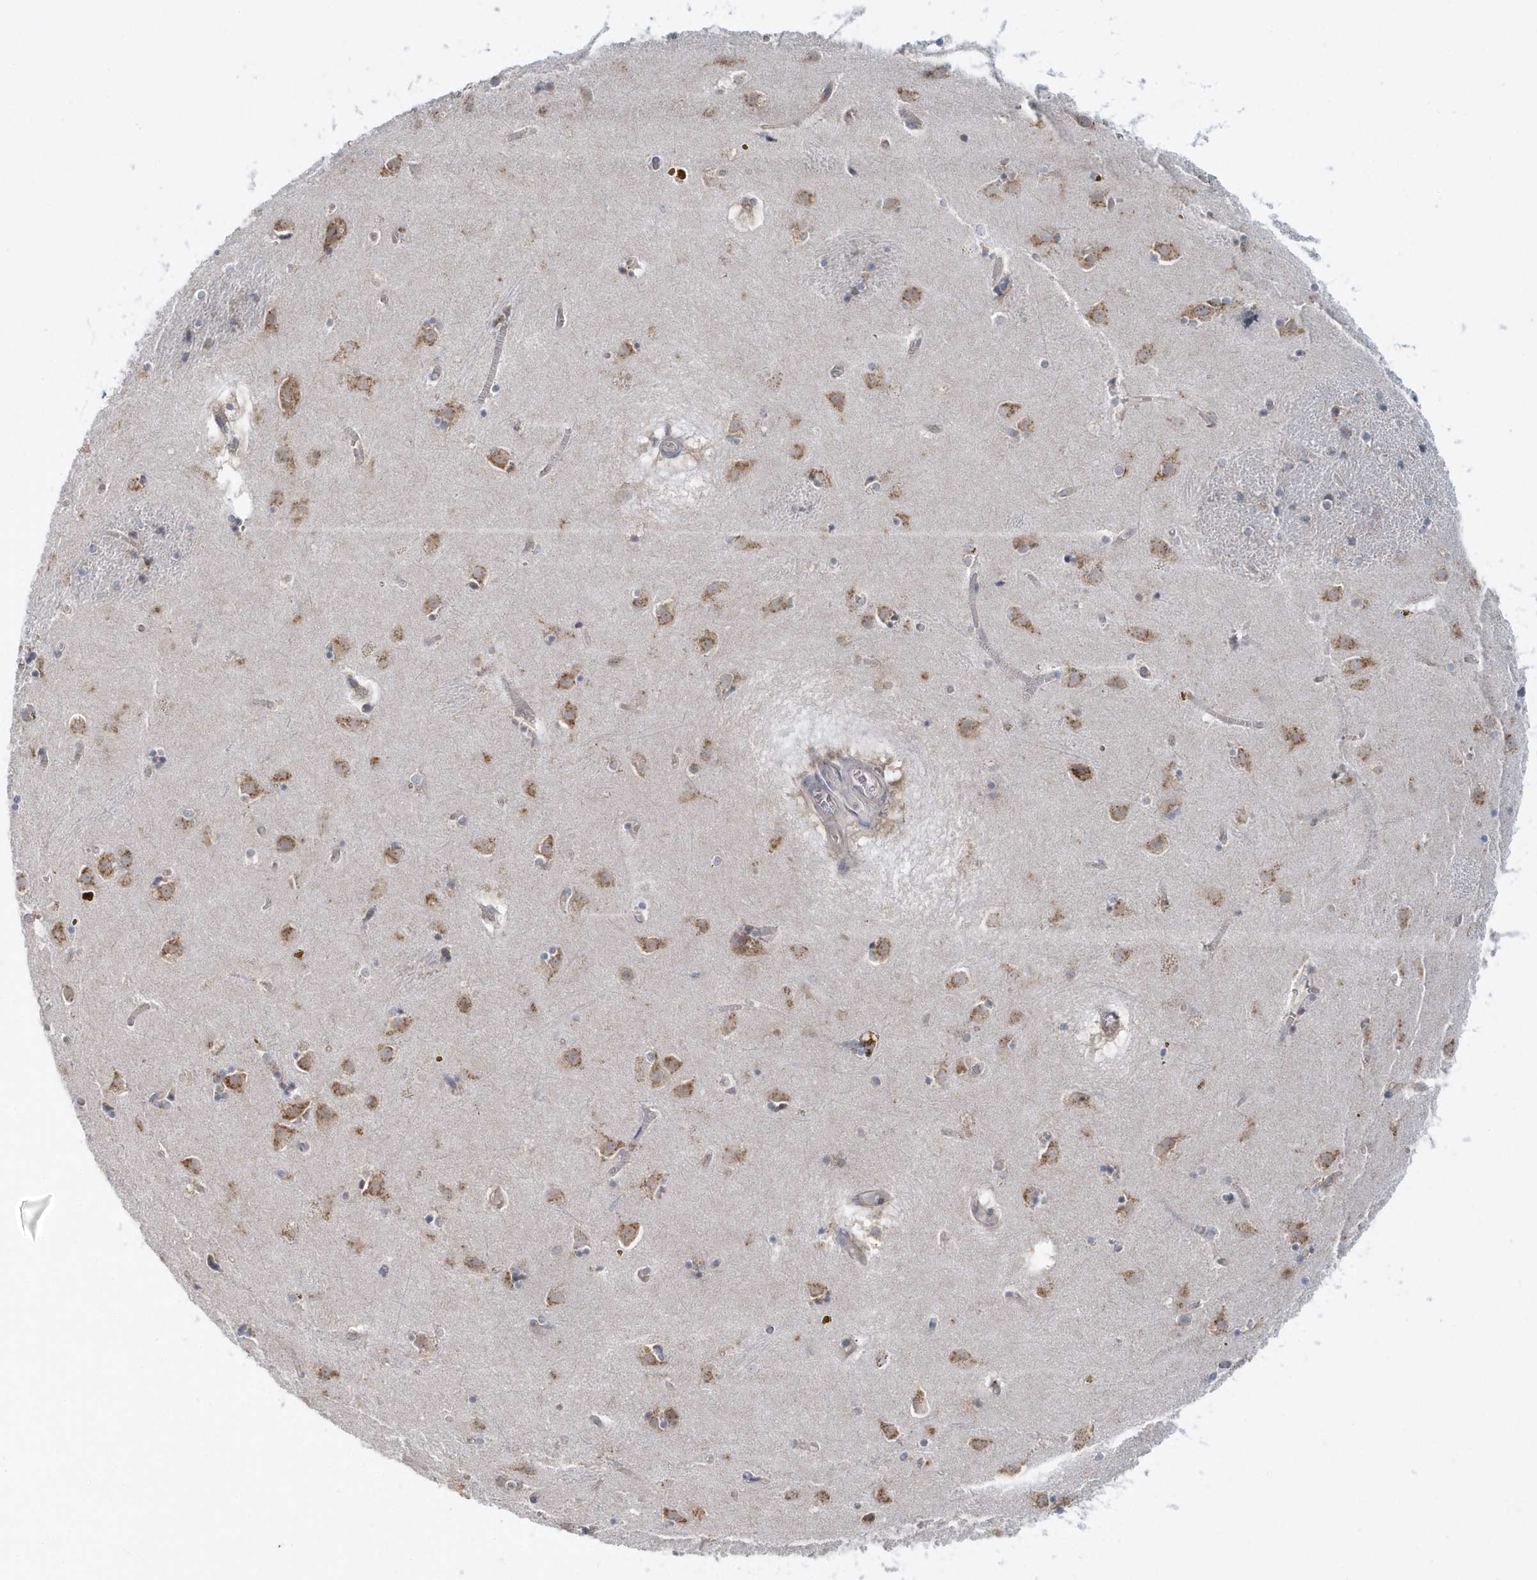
{"staining": {"intensity": "moderate", "quantity": "<25%", "location": "cytoplasmic/membranous"}, "tissue": "caudate", "cell_type": "Glial cells", "image_type": "normal", "snomed": [{"axis": "morphology", "description": "Normal tissue, NOS"}, {"axis": "topography", "description": "Lateral ventricle wall"}], "caption": "Protein expression analysis of benign caudate displays moderate cytoplasmic/membranous expression in about <25% of glial cells.", "gene": "EIF3C", "patient": {"sex": "male", "age": 70}}